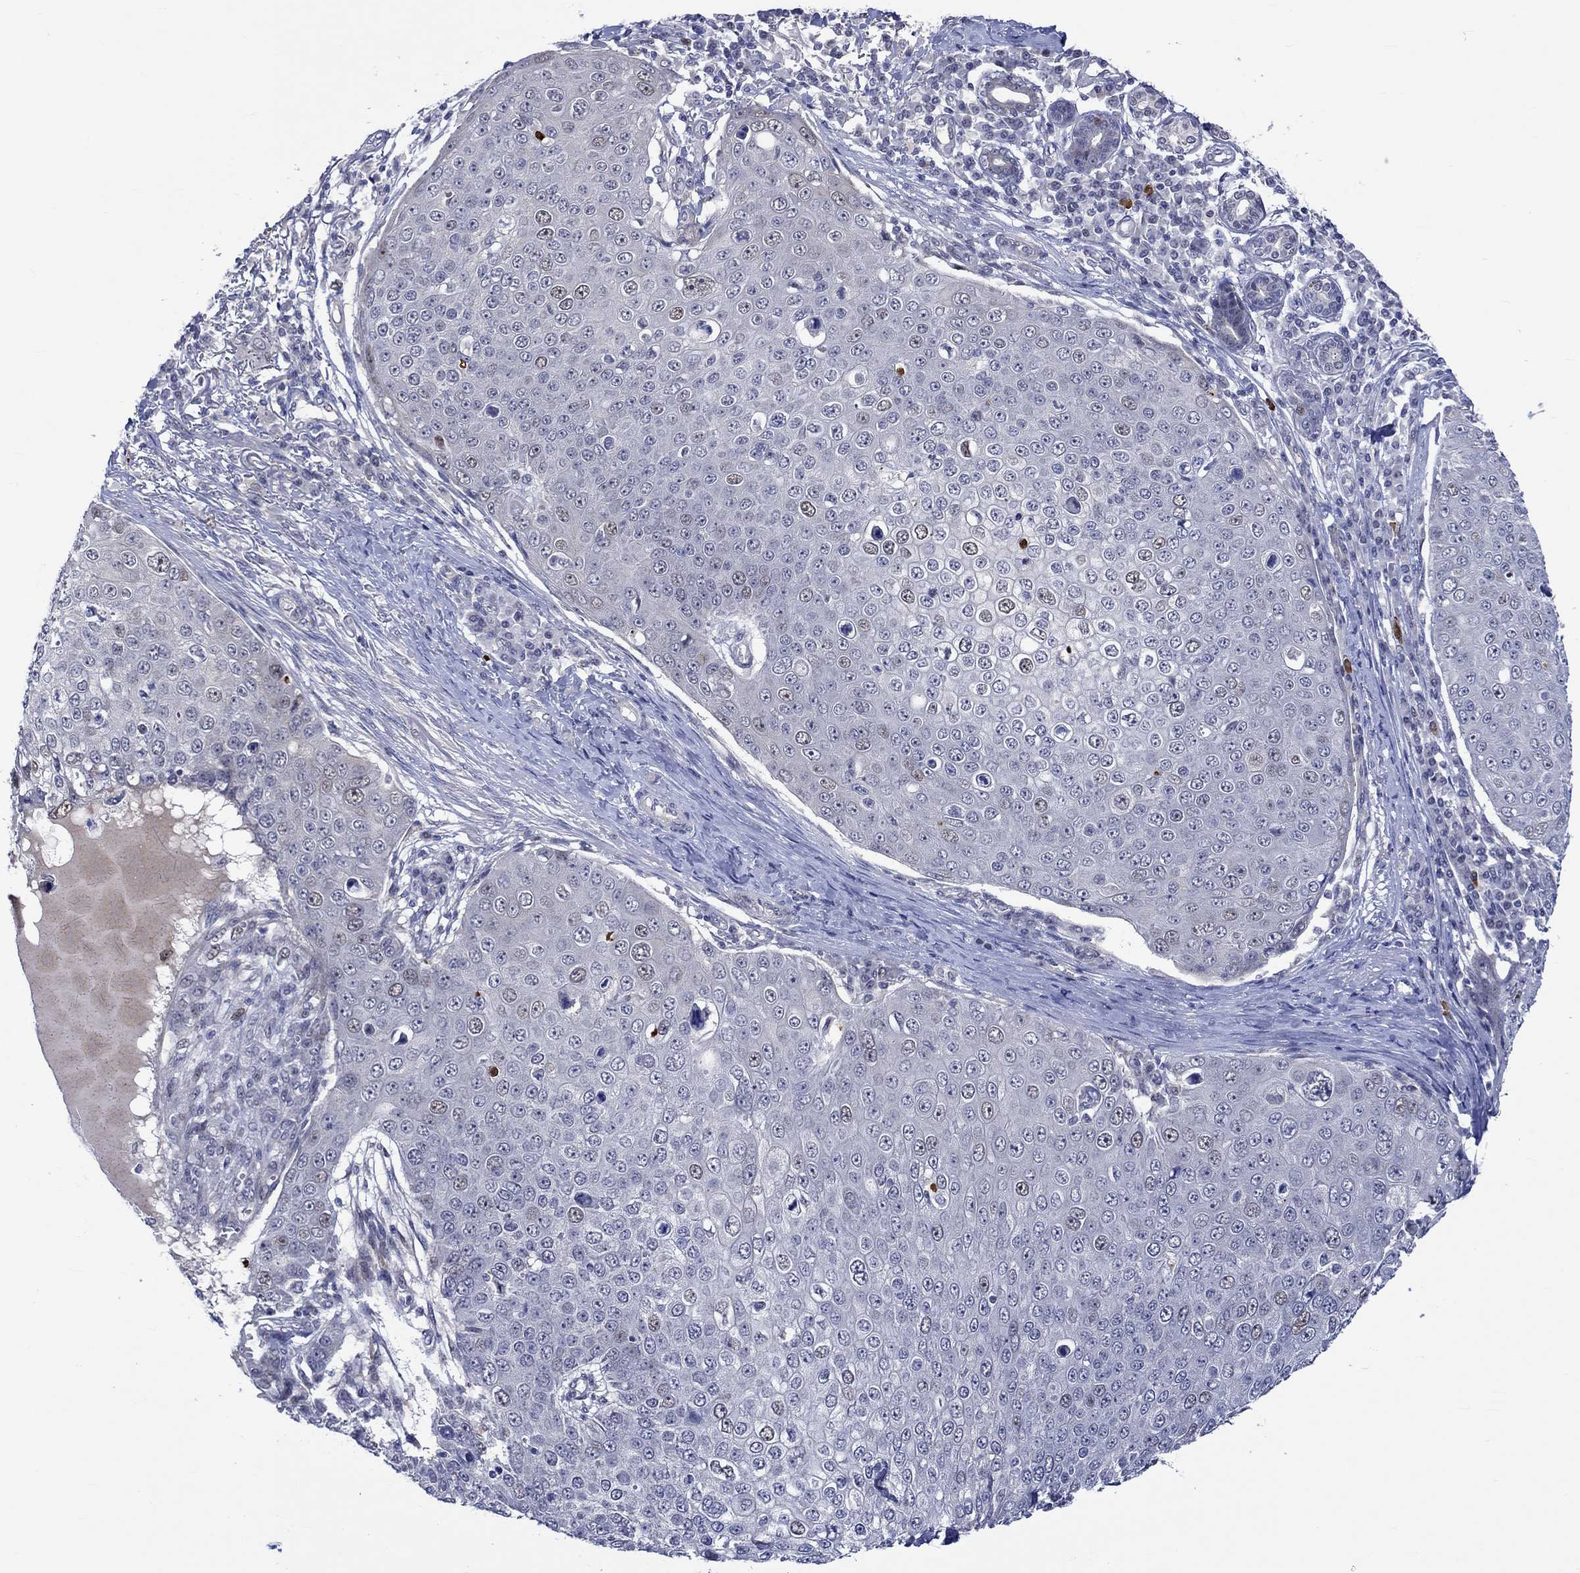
{"staining": {"intensity": "weak", "quantity": "<25%", "location": "nuclear"}, "tissue": "skin cancer", "cell_type": "Tumor cells", "image_type": "cancer", "snomed": [{"axis": "morphology", "description": "Squamous cell carcinoma, NOS"}, {"axis": "topography", "description": "Skin"}], "caption": "Tumor cells are negative for protein expression in human skin cancer.", "gene": "E2F8", "patient": {"sex": "male", "age": 71}}